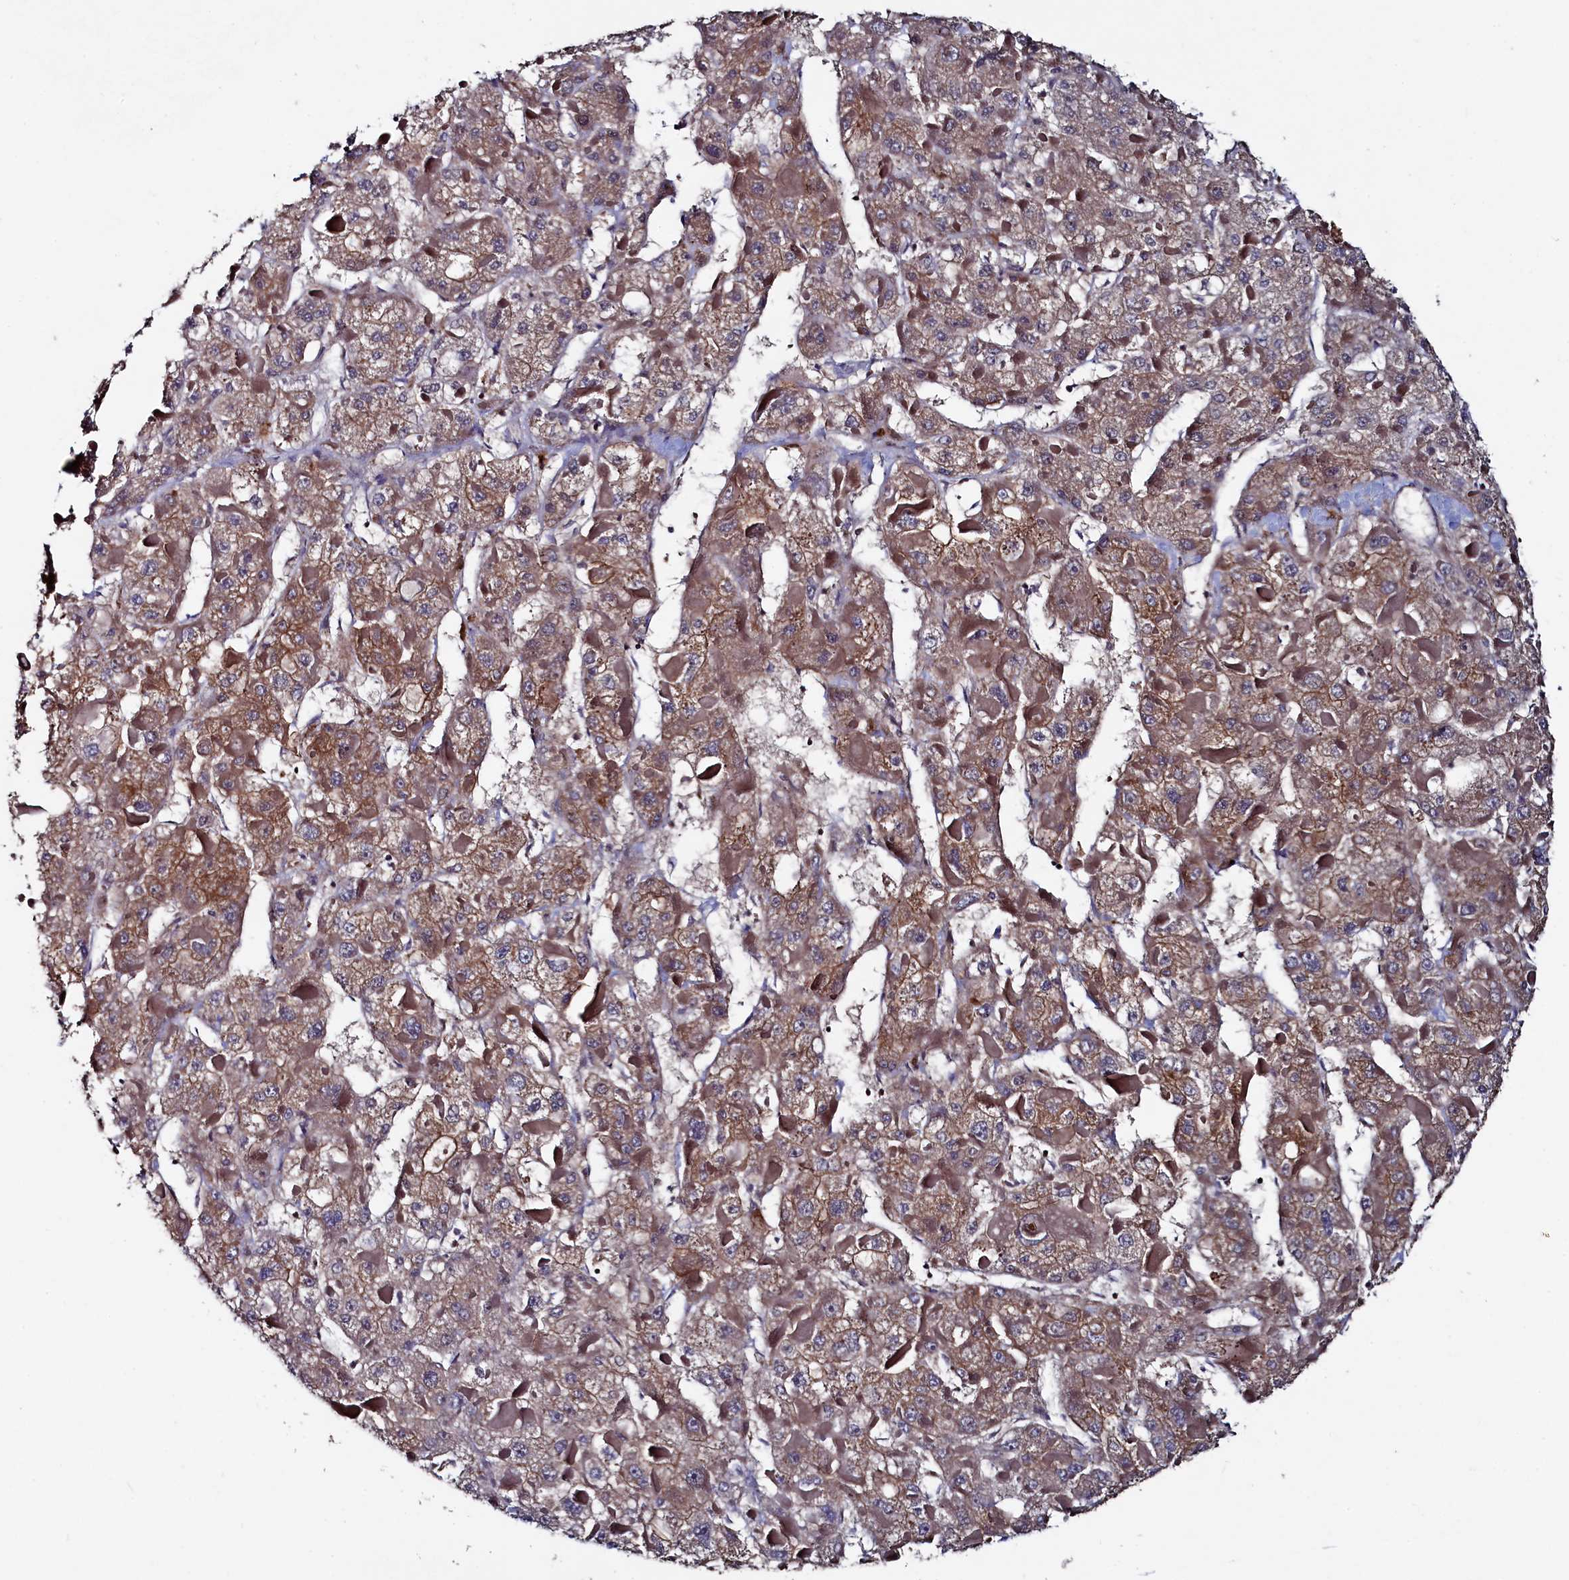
{"staining": {"intensity": "moderate", "quantity": ">75%", "location": "cytoplasmic/membranous"}, "tissue": "liver cancer", "cell_type": "Tumor cells", "image_type": "cancer", "snomed": [{"axis": "morphology", "description": "Carcinoma, Hepatocellular, NOS"}, {"axis": "topography", "description": "Liver"}], "caption": "Brown immunohistochemical staining in liver hepatocellular carcinoma exhibits moderate cytoplasmic/membranous expression in approximately >75% of tumor cells. Ihc stains the protein in brown and the nuclei are stained blue.", "gene": "TMC5", "patient": {"sex": "female", "age": 73}}